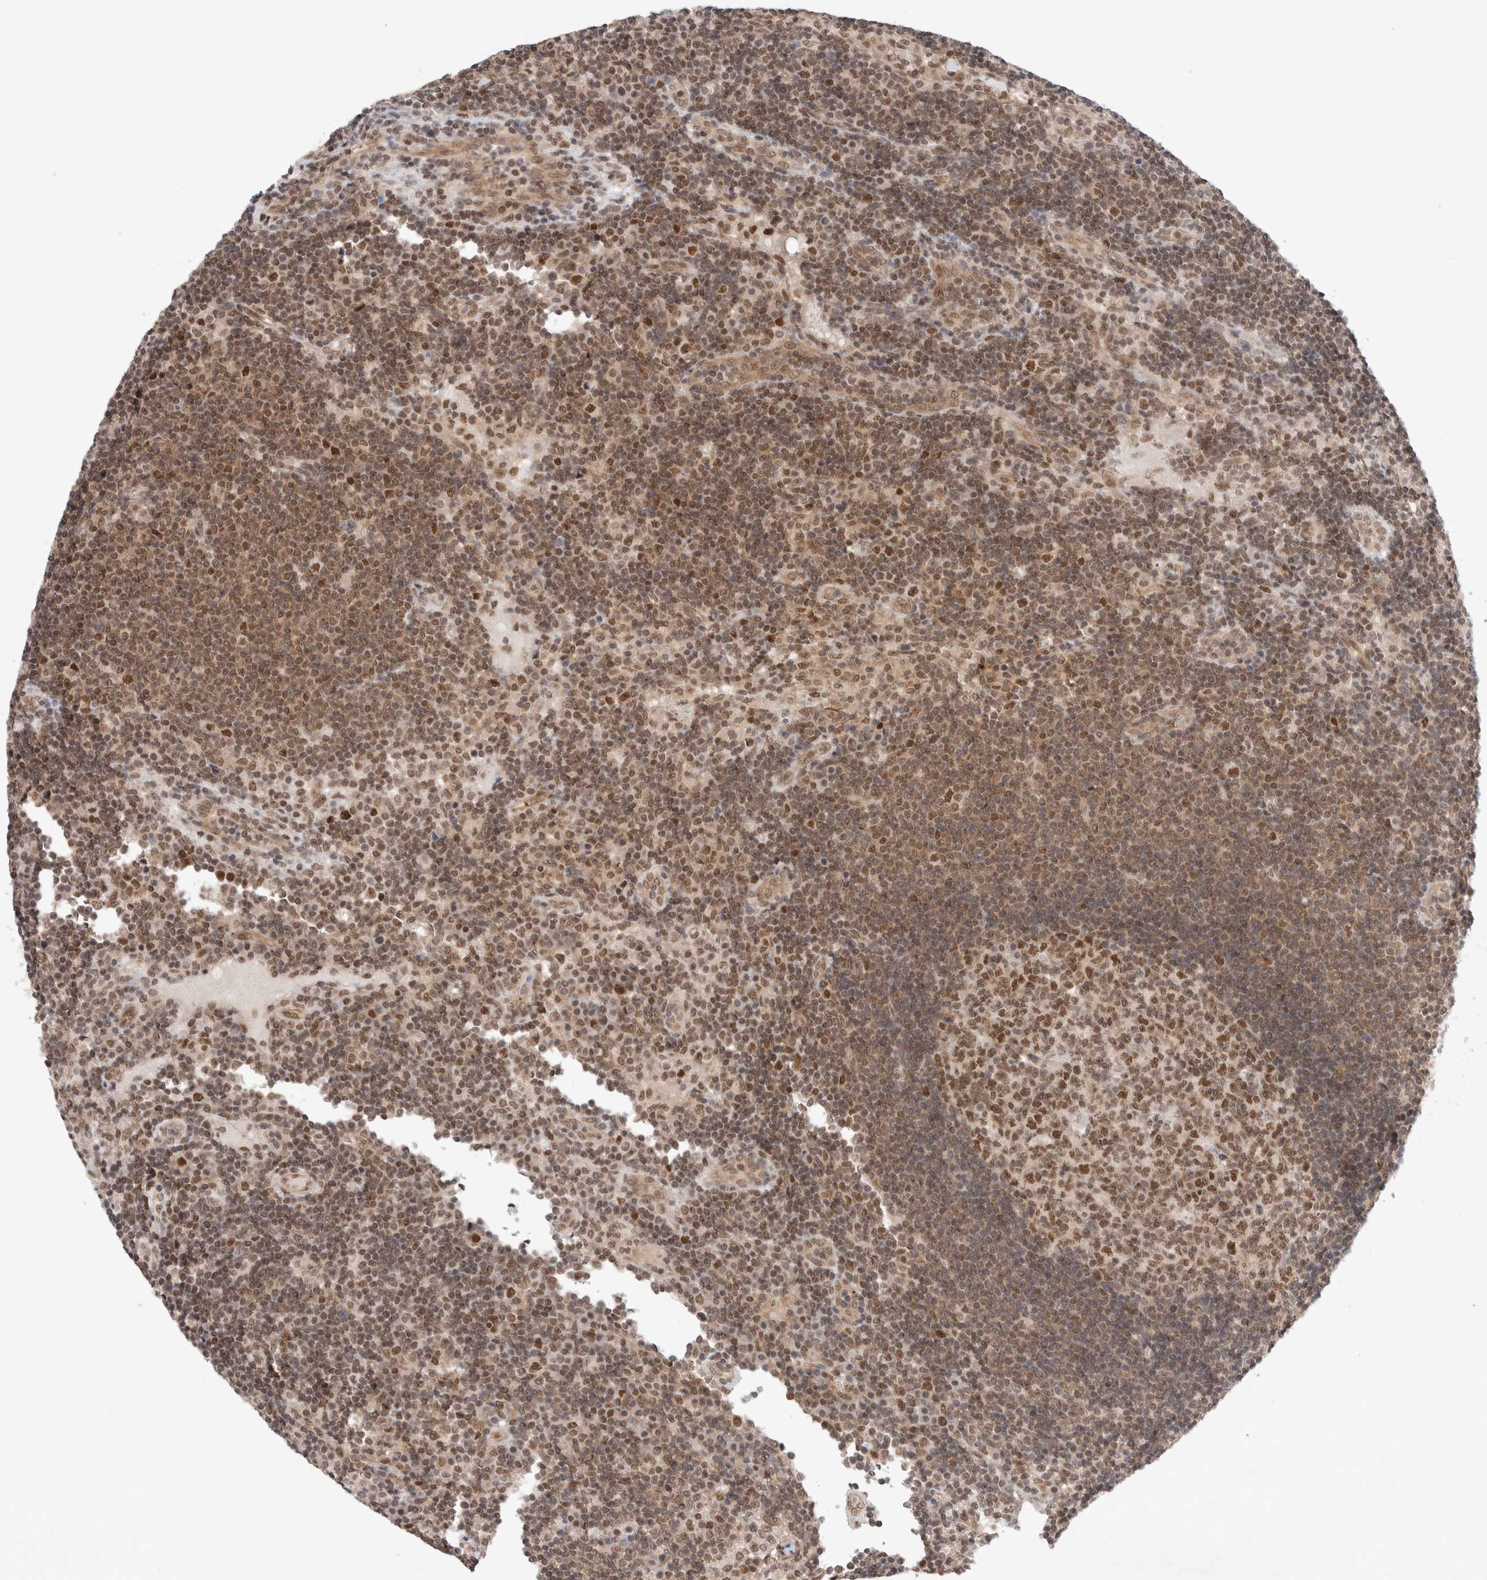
{"staining": {"intensity": "moderate", "quantity": ">75%", "location": "nuclear"}, "tissue": "lymph node", "cell_type": "Germinal center cells", "image_type": "normal", "snomed": [{"axis": "morphology", "description": "Normal tissue, NOS"}, {"axis": "topography", "description": "Lymph node"}], "caption": "This is an image of IHC staining of normal lymph node, which shows moderate expression in the nuclear of germinal center cells.", "gene": "GATAD2A", "patient": {"sex": "female", "age": 53}}